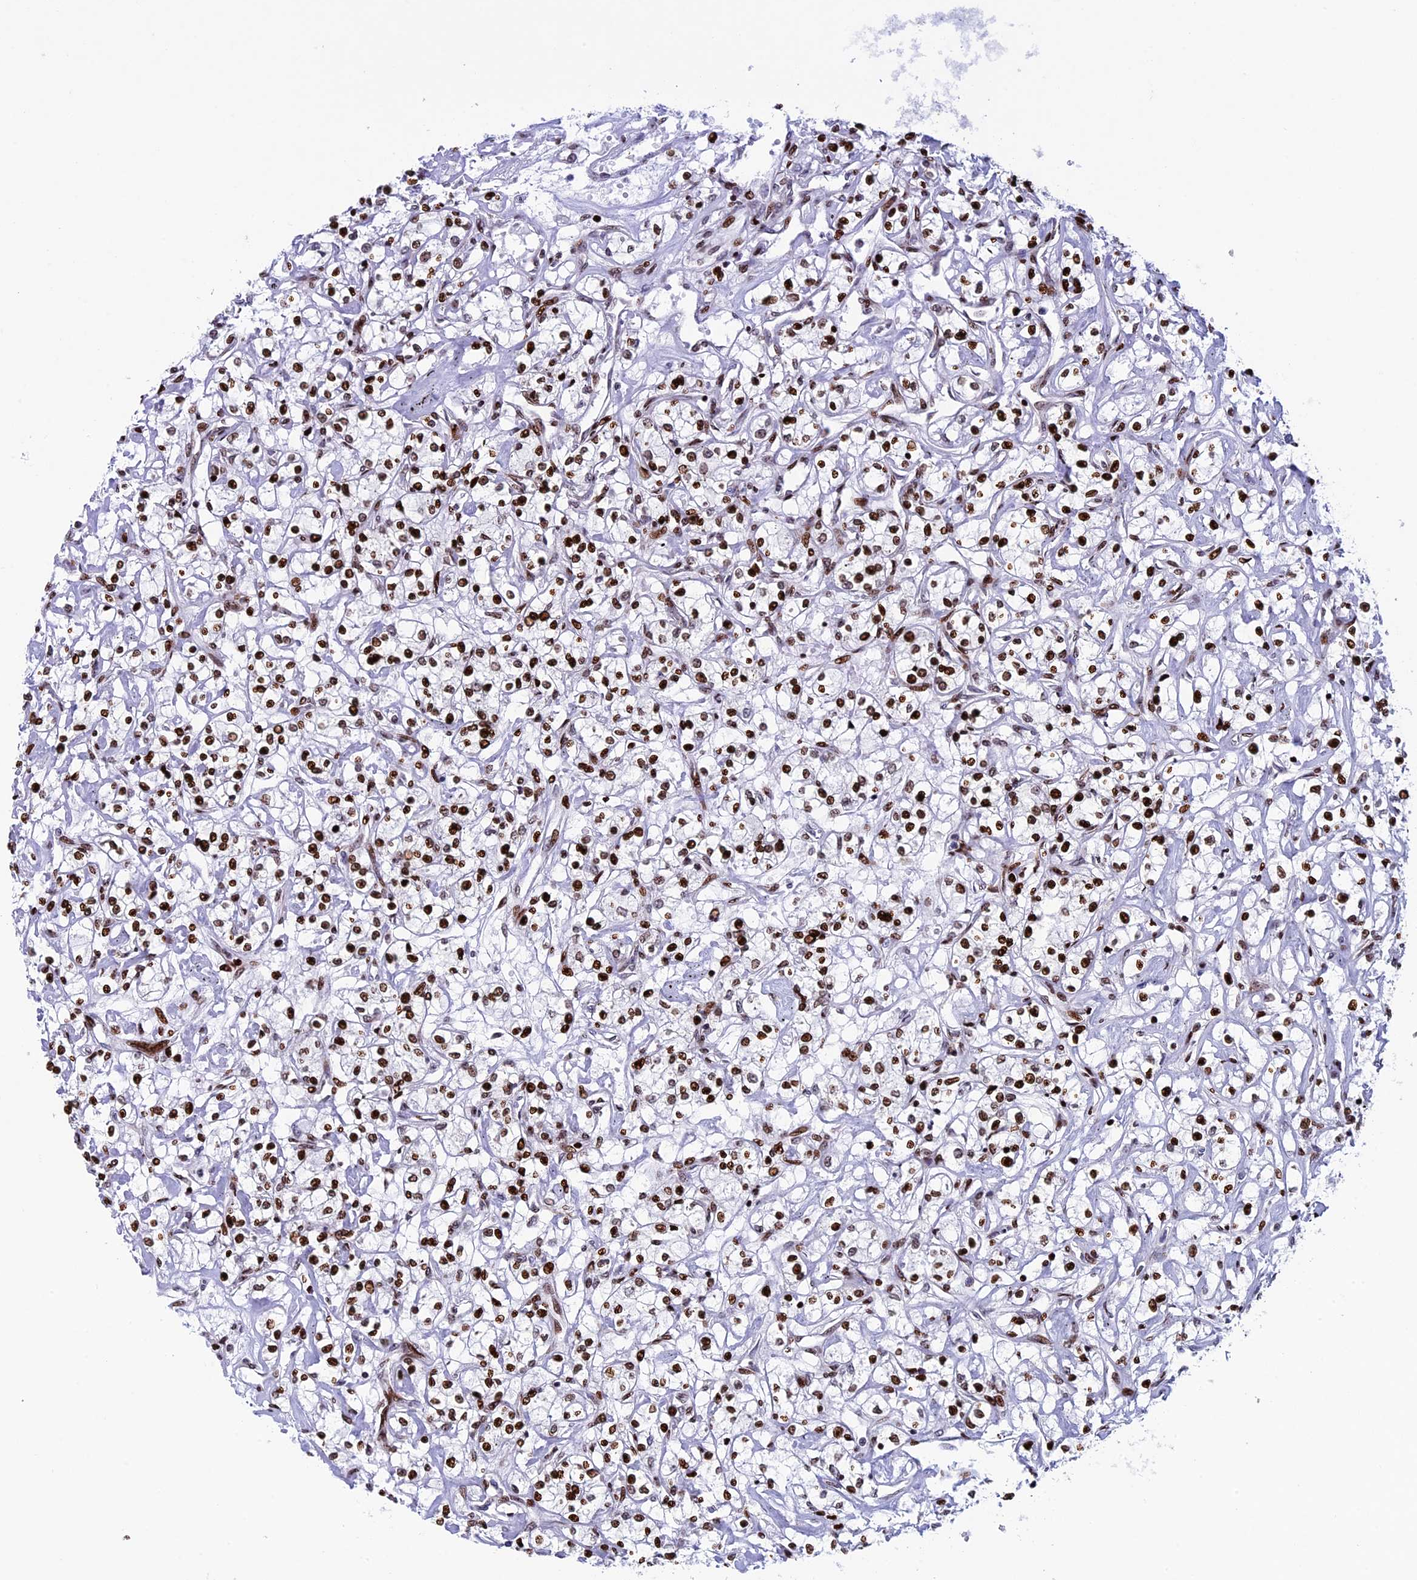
{"staining": {"intensity": "strong", "quantity": "25%-75%", "location": "nuclear"}, "tissue": "renal cancer", "cell_type": "Tumor cells", "image_type": "cancer", "snomed": [{"axis": "morphology", "description": "Adenocarcinoma, NOS"}, {"axis": "topography", "description": "Kidney"}], "caption": "IHC of human renal cancer demonstrates high levels of strong nuclear positivity in approximately 25%-75% of tumor cells.", "gene": "BTBD3", "patient": {"sex": "female", "age": 59}}